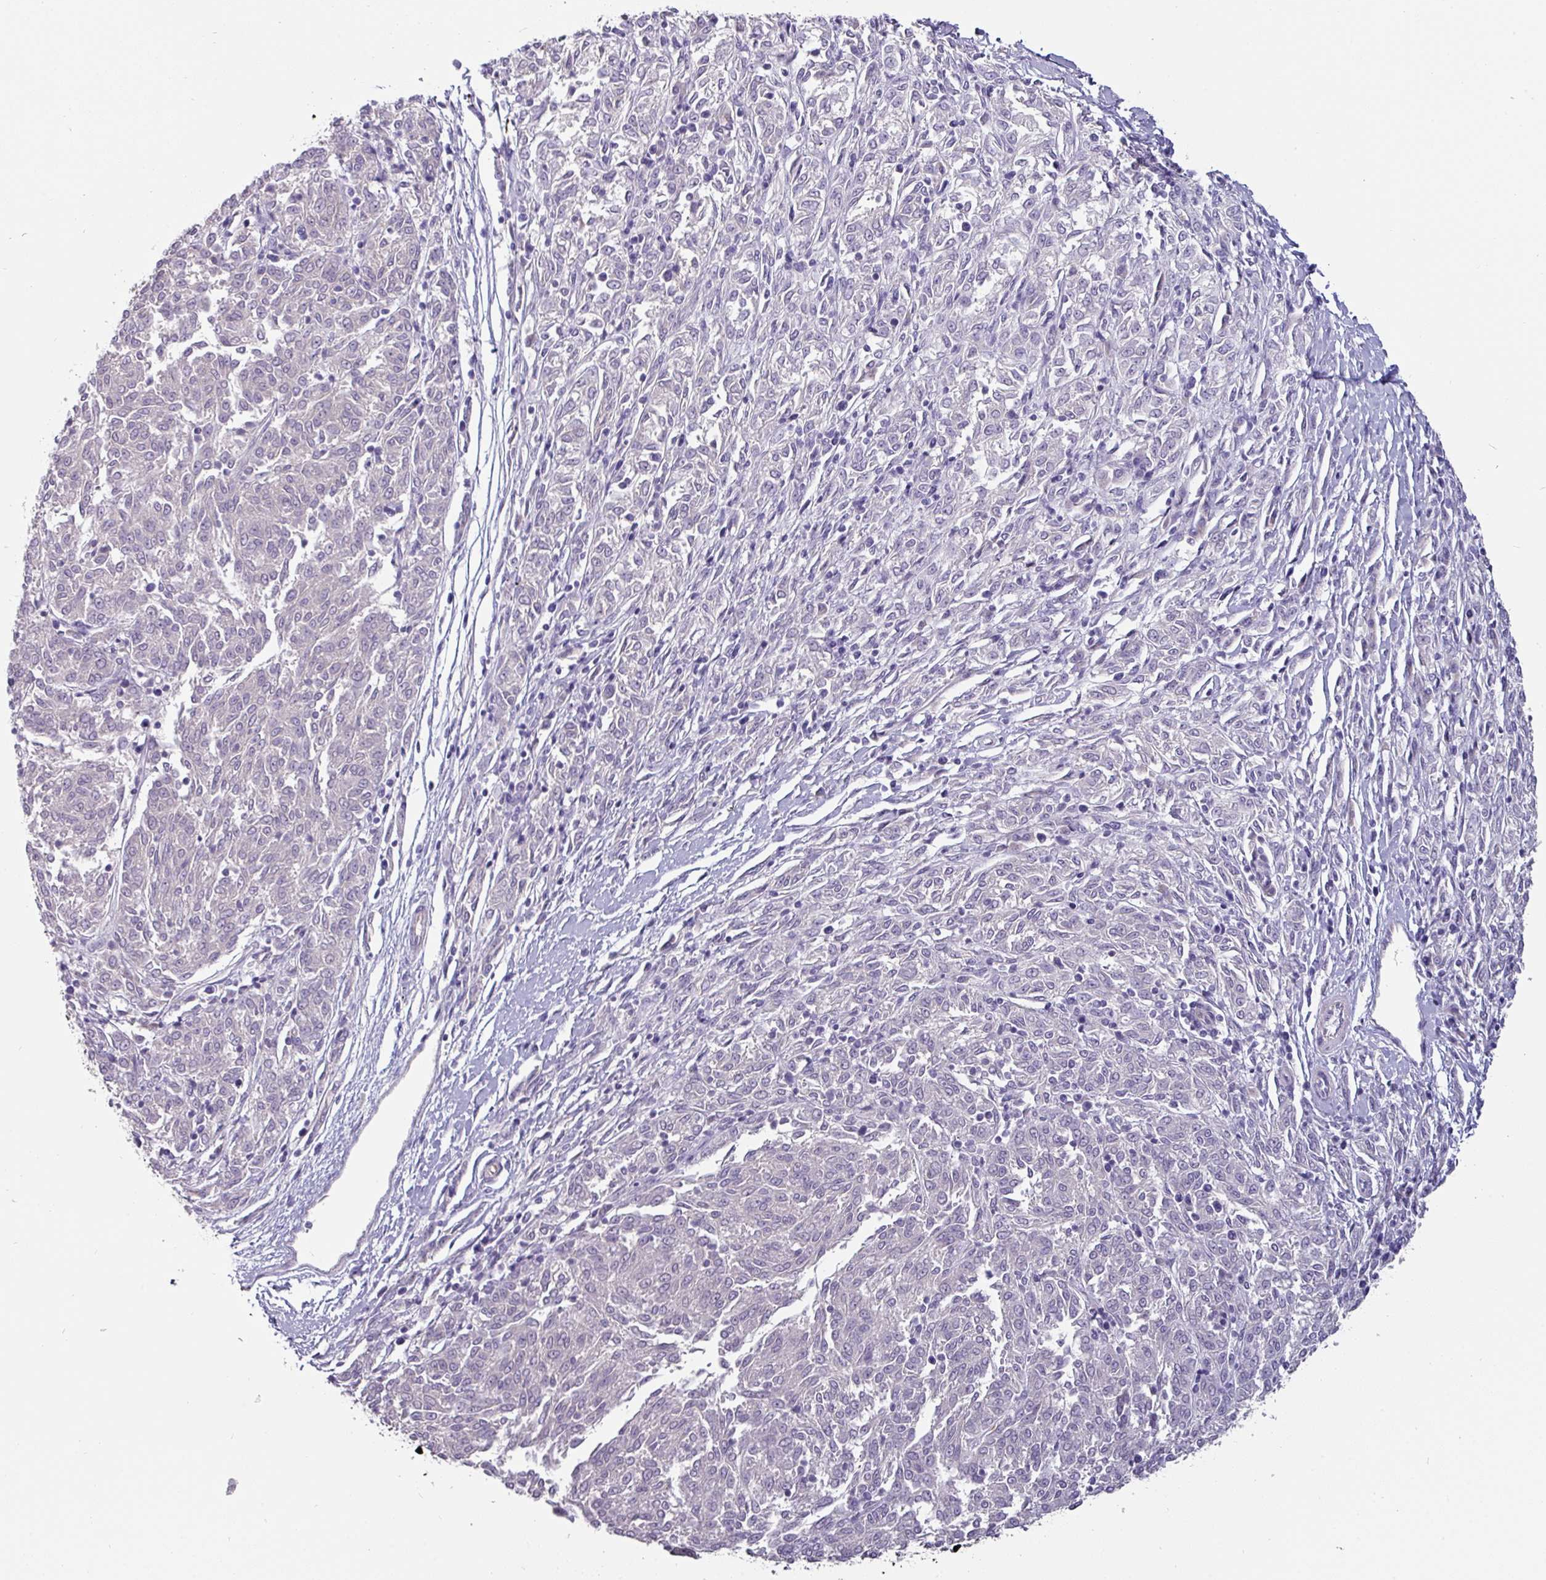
{"staining": {"intensity": "negative", "quantity": "none", "location": "none"}, "tissue": "melanoma", "cell_type": "Tumor cells", "image_type": "cancer", "snomed": [{"axis": "morphology", "description": "Malignant melanoma, NOS"}, {"axis": "topography", "description": "Skin"}], "caption": "Tumor cells are negative for brown protein staining in malignant melanoma.", "gene": "EYA3", "patient": {"sex": "female", "age": 72}}